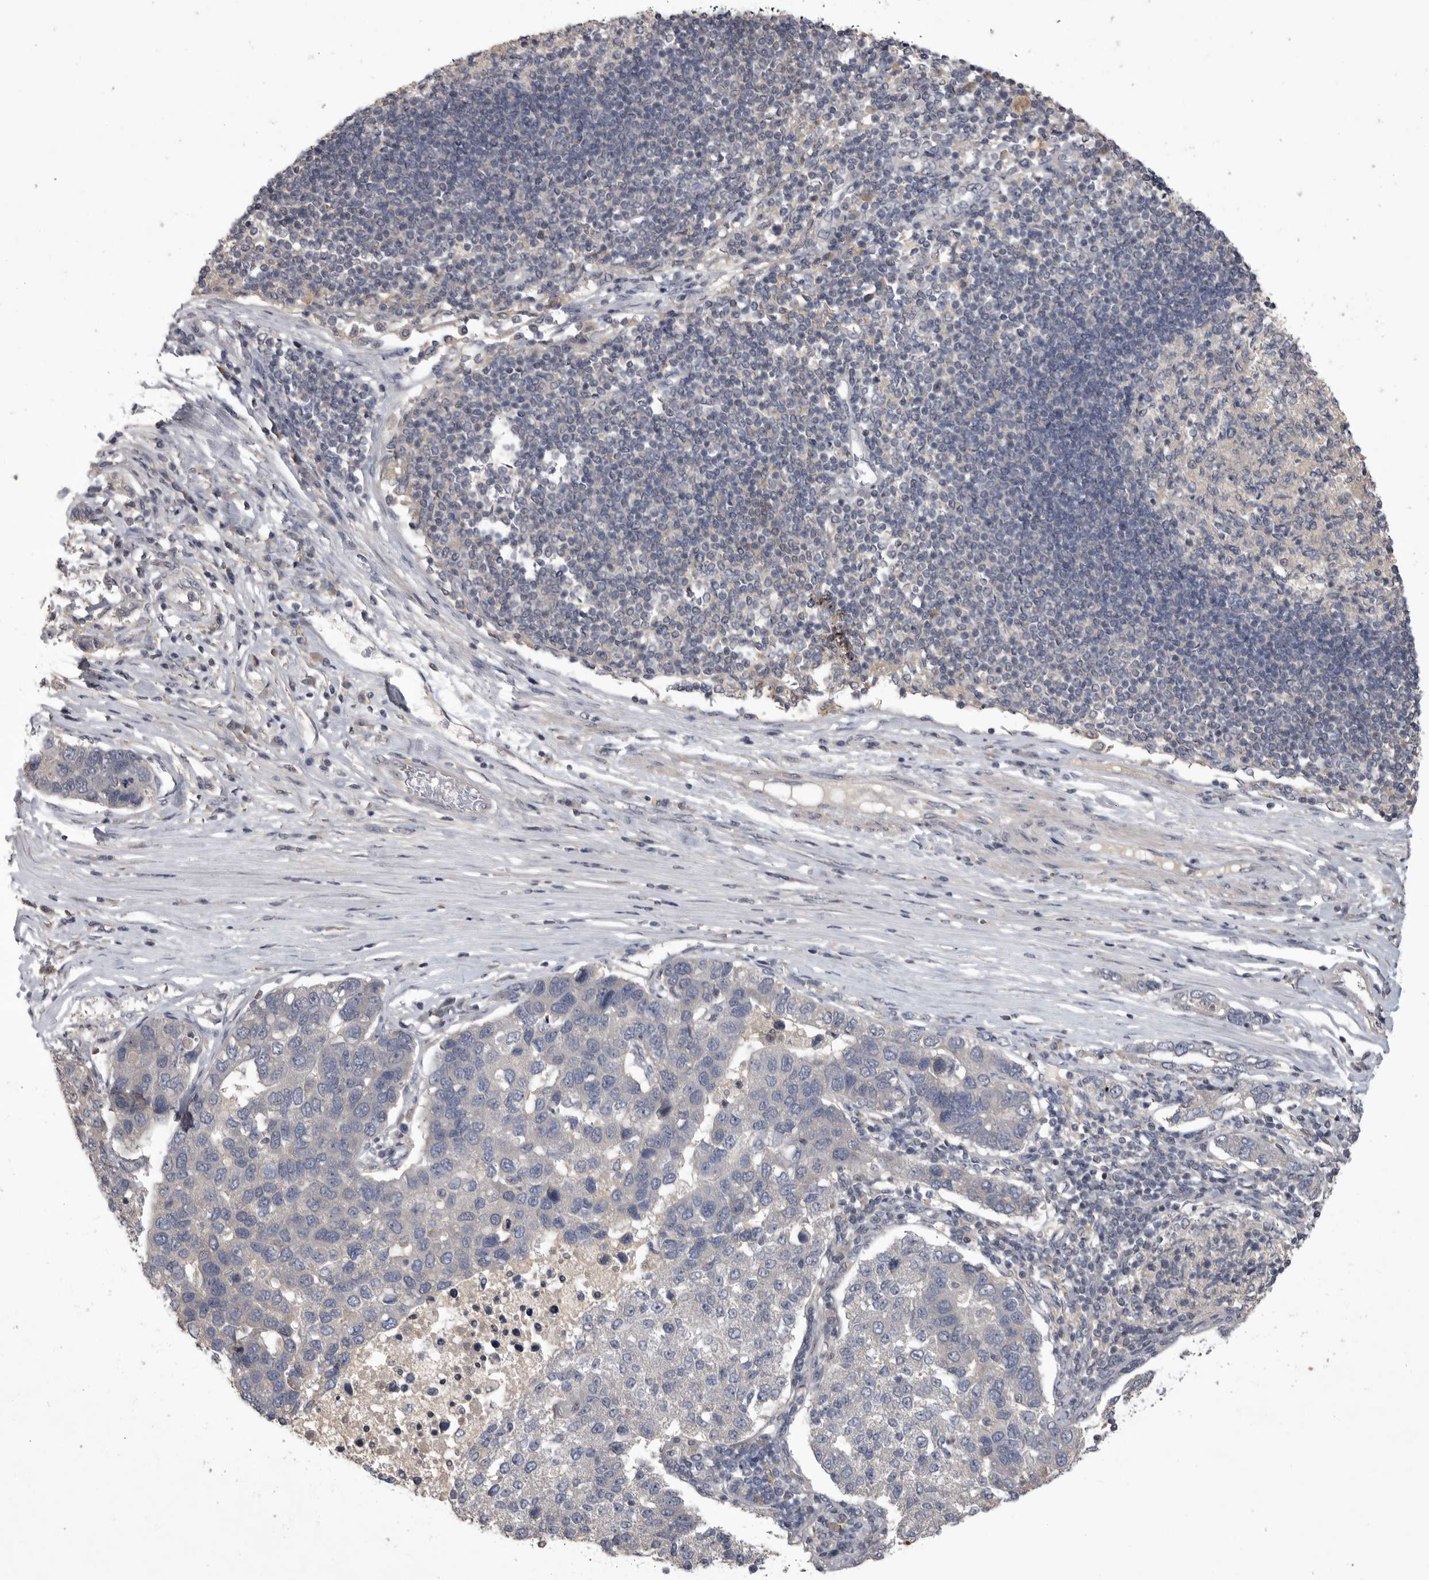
{"staining": {"intensity": "negative", "quantity": "none", "location": "none"}, "tissue": "pancreatic cancer", "cell_type": "Tumor cells", "image_type": "cancer", "snomed": [{"axis": "morphology", "description": "Adenocarcinoma, NOS"}, {"axis": "topography", "description": "Pancreas"}], "caption": "Tumor cells are negative for protein expression in human pancreatic cancer.", "gene": "ZNF114", "patient": {"sex": "female", "age": 61}}